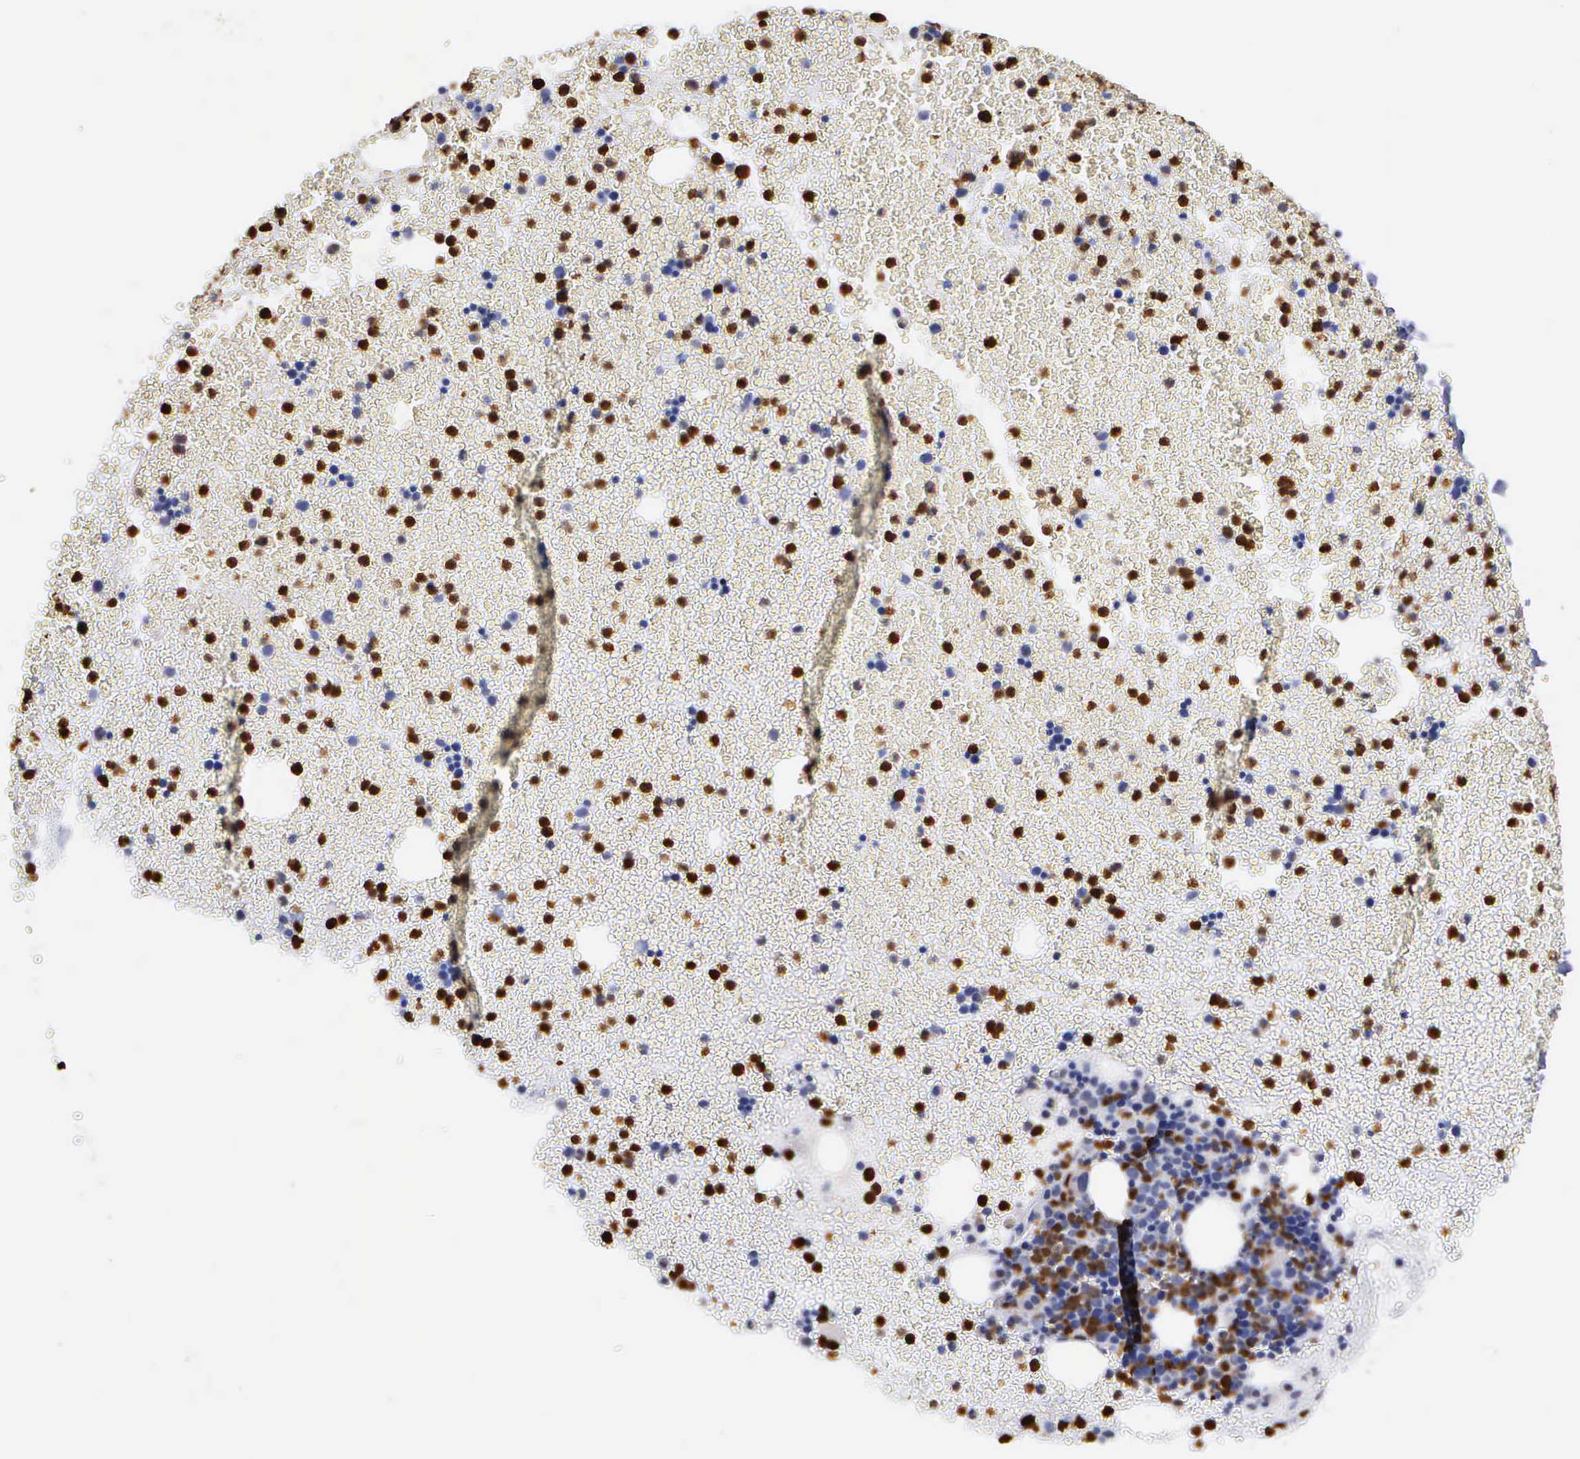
{"staining": {"intensity": "strong", "quantity": "25%-75%", "location": "cytoplasmic/membranous"}, "tissue": "bone marrow", "cell_type": "Hematopoietic cells", "image_type": "normal", "snomed": [{"axis": "morphology", "description": "Normal tissue, NOS"}, {"axis": "topography", "description": "Bone marrow"}], "caption": "Protein staining displays strong cytoplasmic/membranous expression in approximately 25%-75% of hematopoietic cells in normal bone marrow. The protein is shown in brown color, while the nuclei are stained blue.", "gene": "SPIN3", "patient": {"sex": "female", "age": 53}}